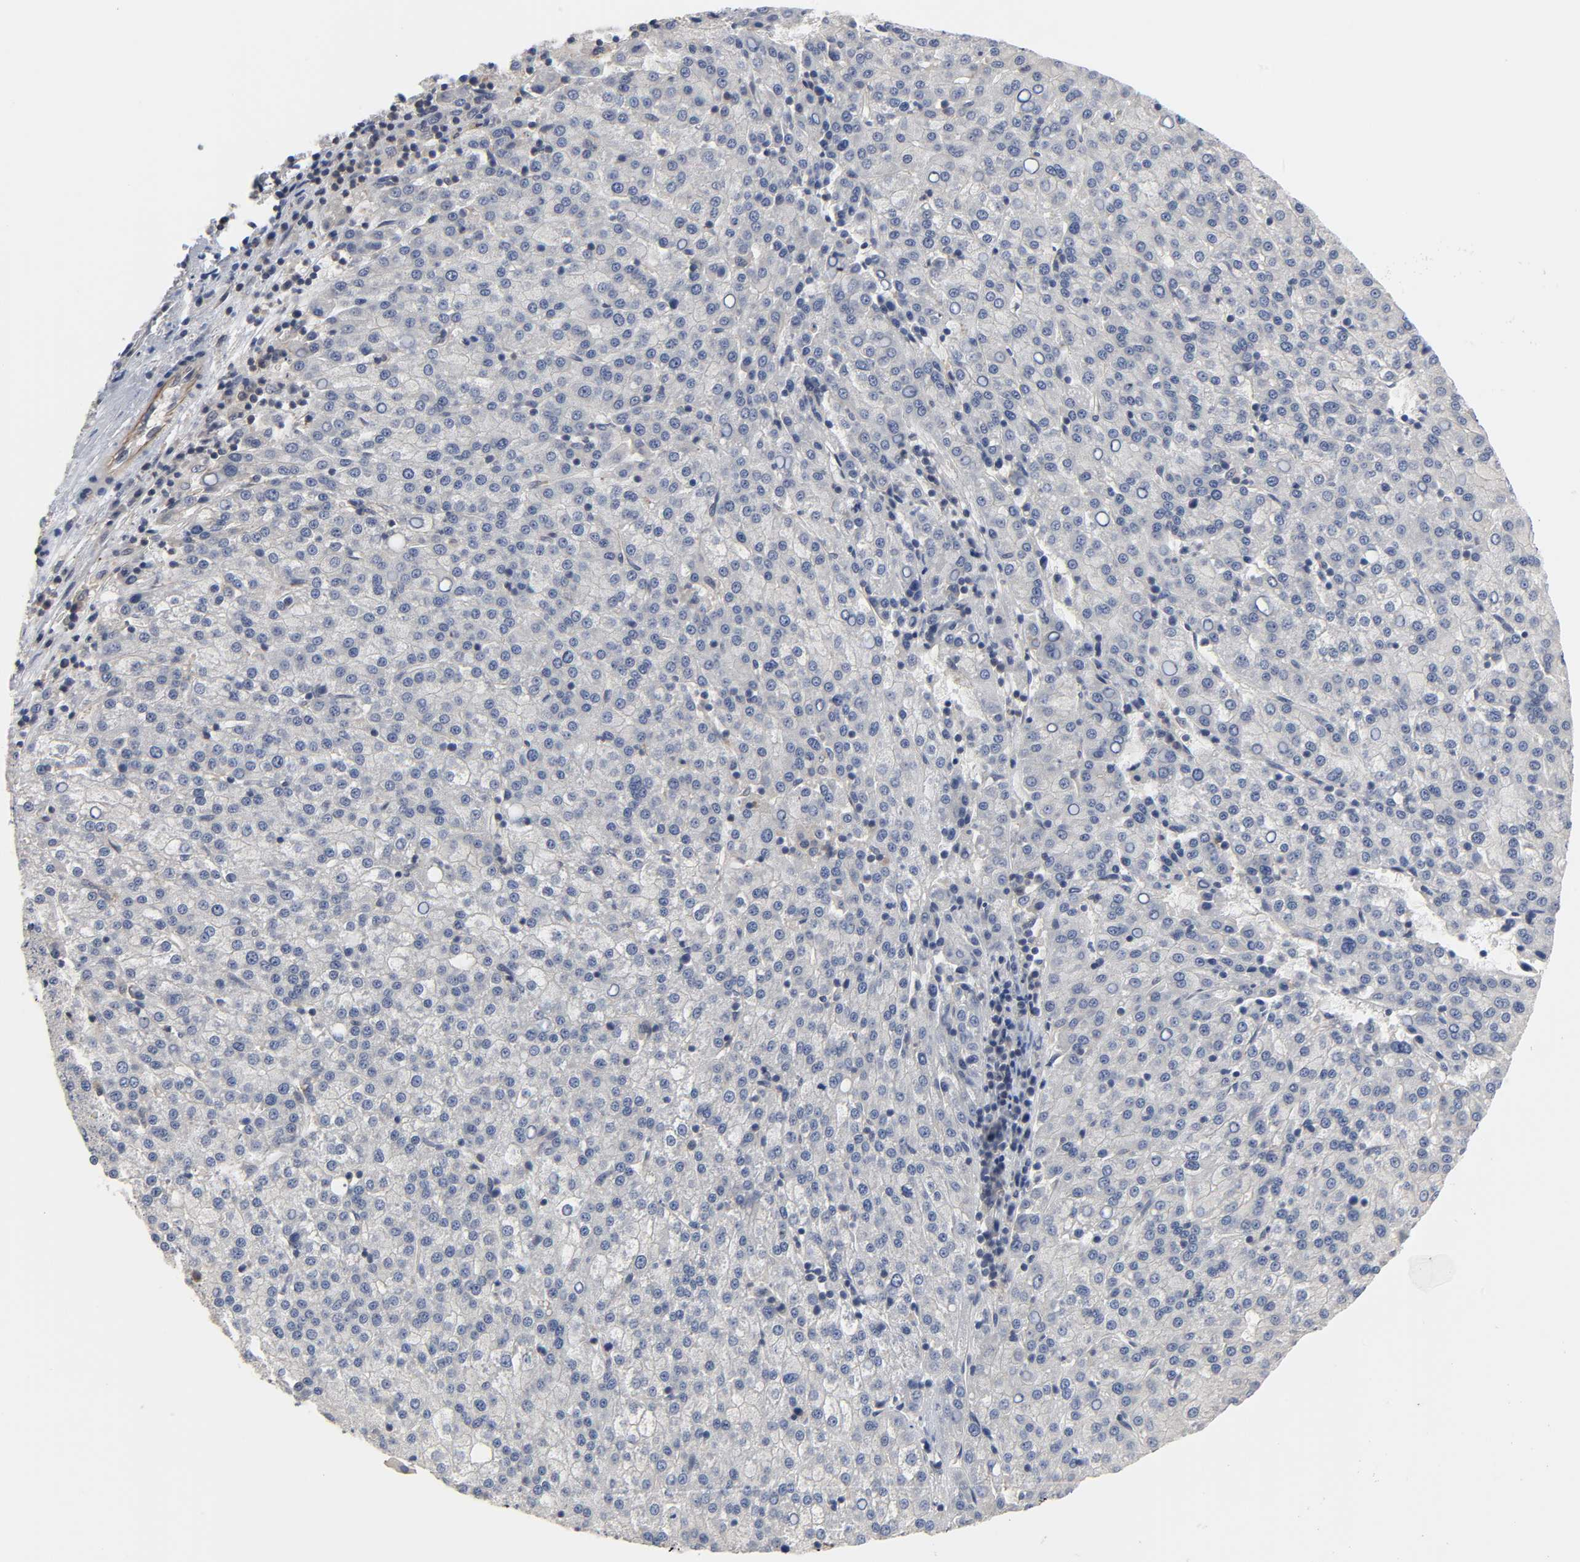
{"staining": {"intensity": "weak", "quantity": "<25%", "location": "cytoplasmic/membranous"}, "tissue": "liver cancer", "cell_type": "Tumor cells", "image_type": "cancer", "snomed": [{"axis": "morphology", "description": "Carcinoma, Hepatocellular, NOS"}, {"axis": "topography", "description": "Liver"}], "caption": "A high-resolution image shows IHC staining of liver cancer, which shows no significant staining in tumor cells.", "gene": "DDX10", "patient": {"sex": "female", "age": 58}}